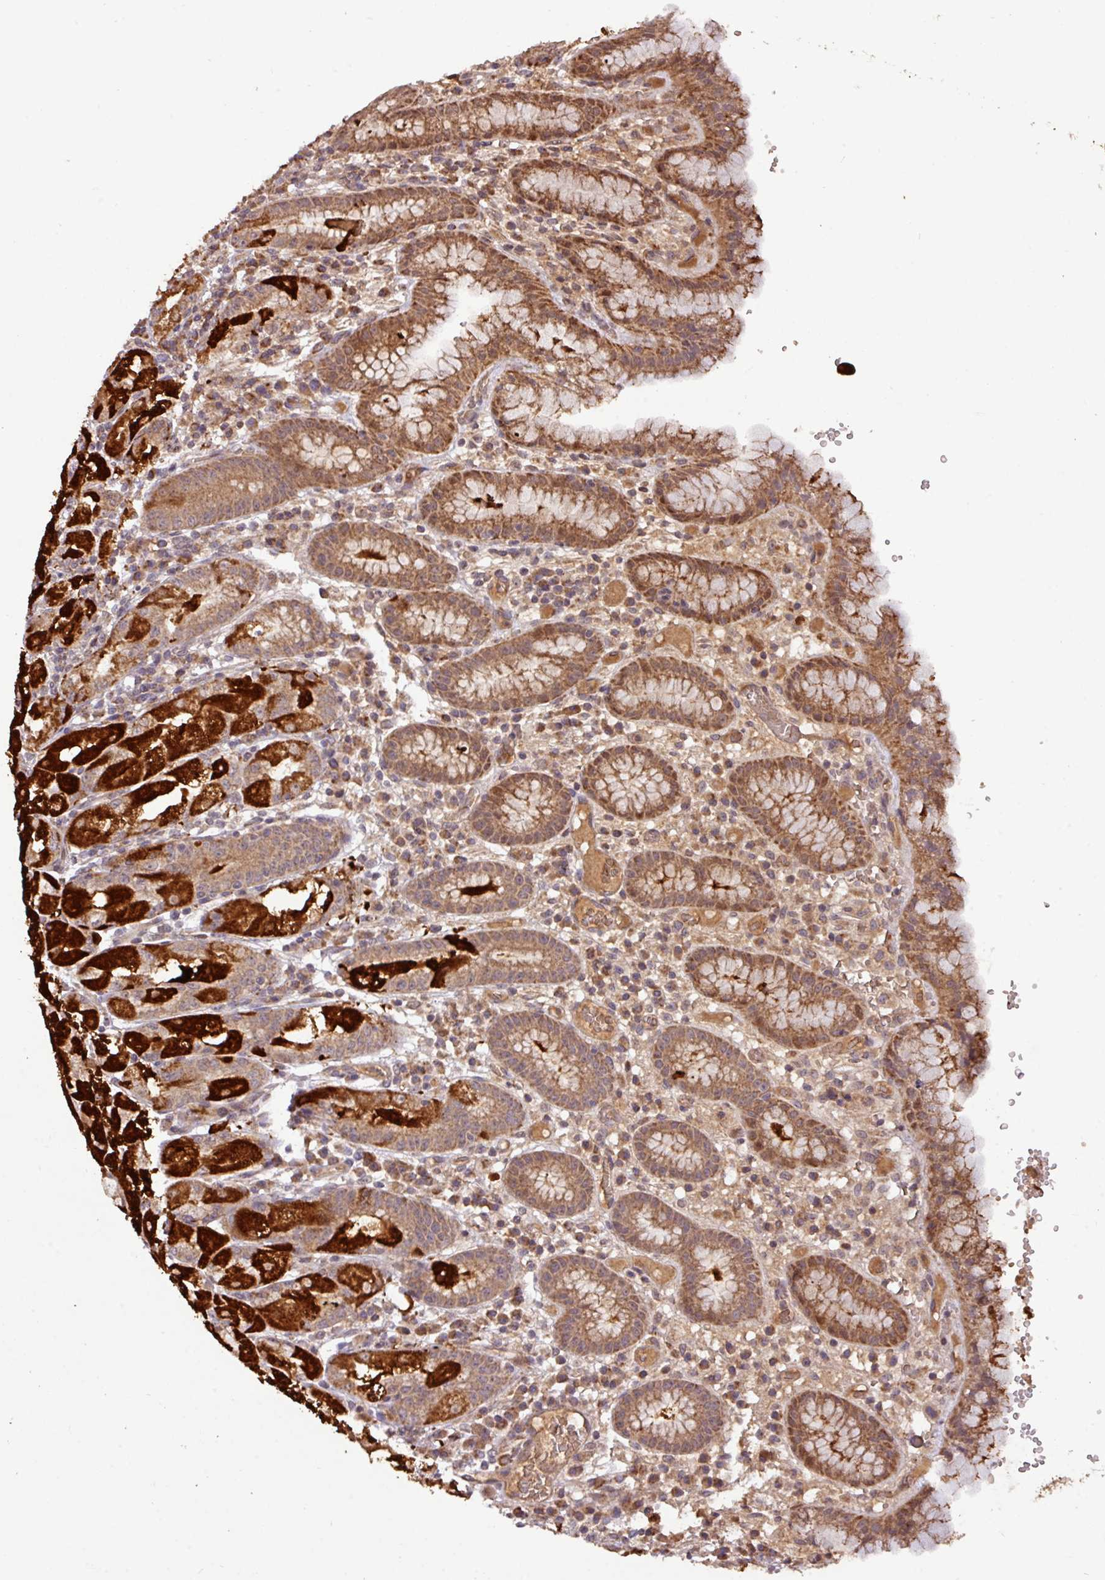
{"staining": {"intensity": "strong", "quantity": "25%-75%", "location": "cytoplasmic/membranous"}, "tissue": "stomach", "cell_type": "Glandular cells", "image_type": "normal", "snomed": [{"axis": "morphology", "description": "Normal tissue, NOS"}, {"axis": "topography", "description": "Stomach, upper"}], "caption": "About 25%-75% of glandular cells in benign human stomach reveal strong cytoplasmic/membranous protein expression as visualized by brown immunohistochemical staining.", "gene": "YPEL1", "patient": {"sex": "male", "age": 52}}